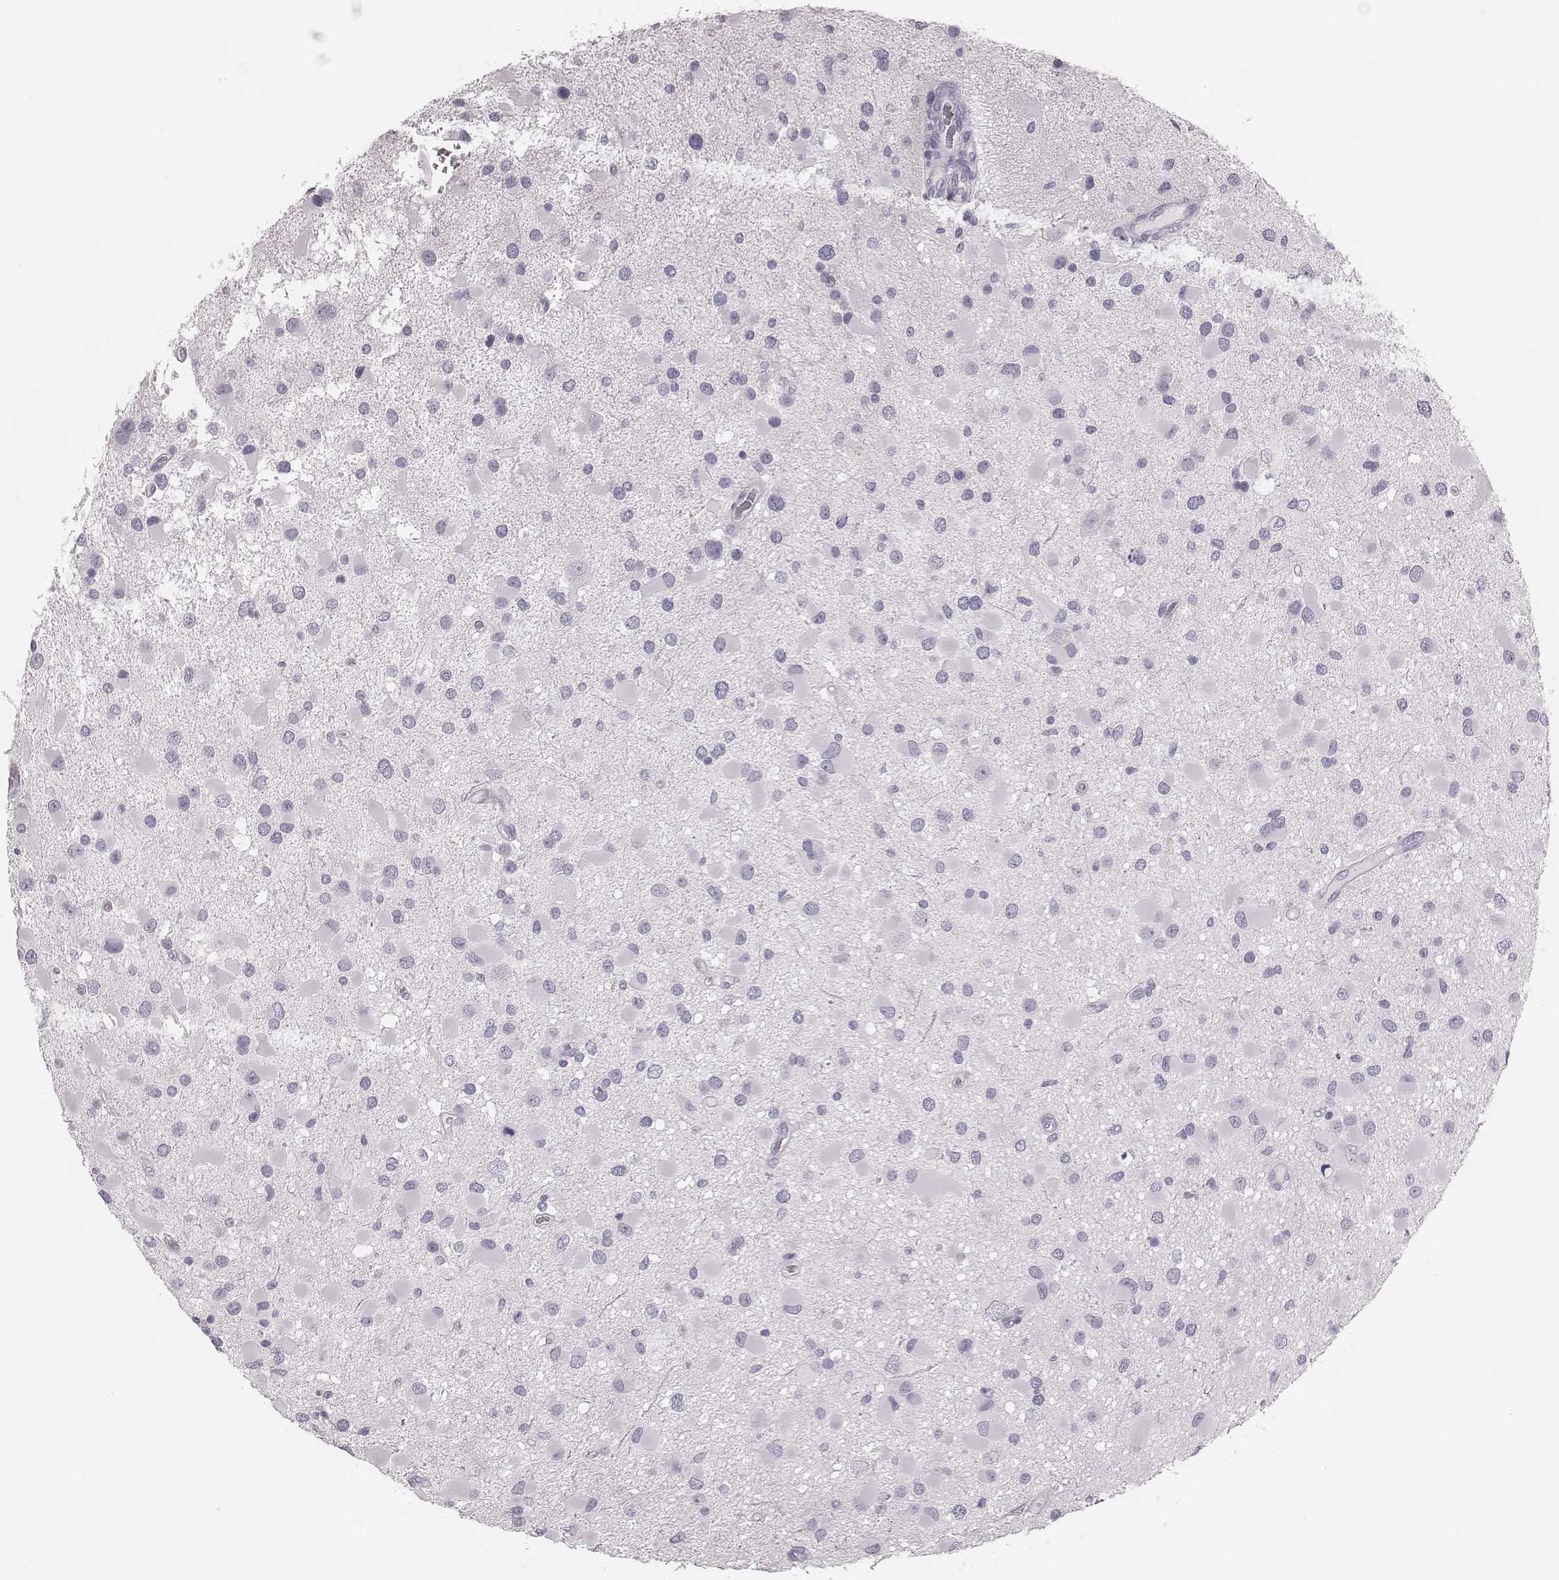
{"staining": {"intensity": "negative", "quantity": "none", "location": "none"}, "tissue": "glioma", "cell_type": "Tumor cells", "image_type": "cancer", "snomed": [{"axis": "morphology", "description": "Glioma, malignant, Low grade"}, {"axis": "topography", "description": "Brain"}], "caption": "Tumor cells are negative for protein expression in human malignant glioma (low-grade).", "gene": "CSH1", "patient": {"sex": "female", "age": 32}}